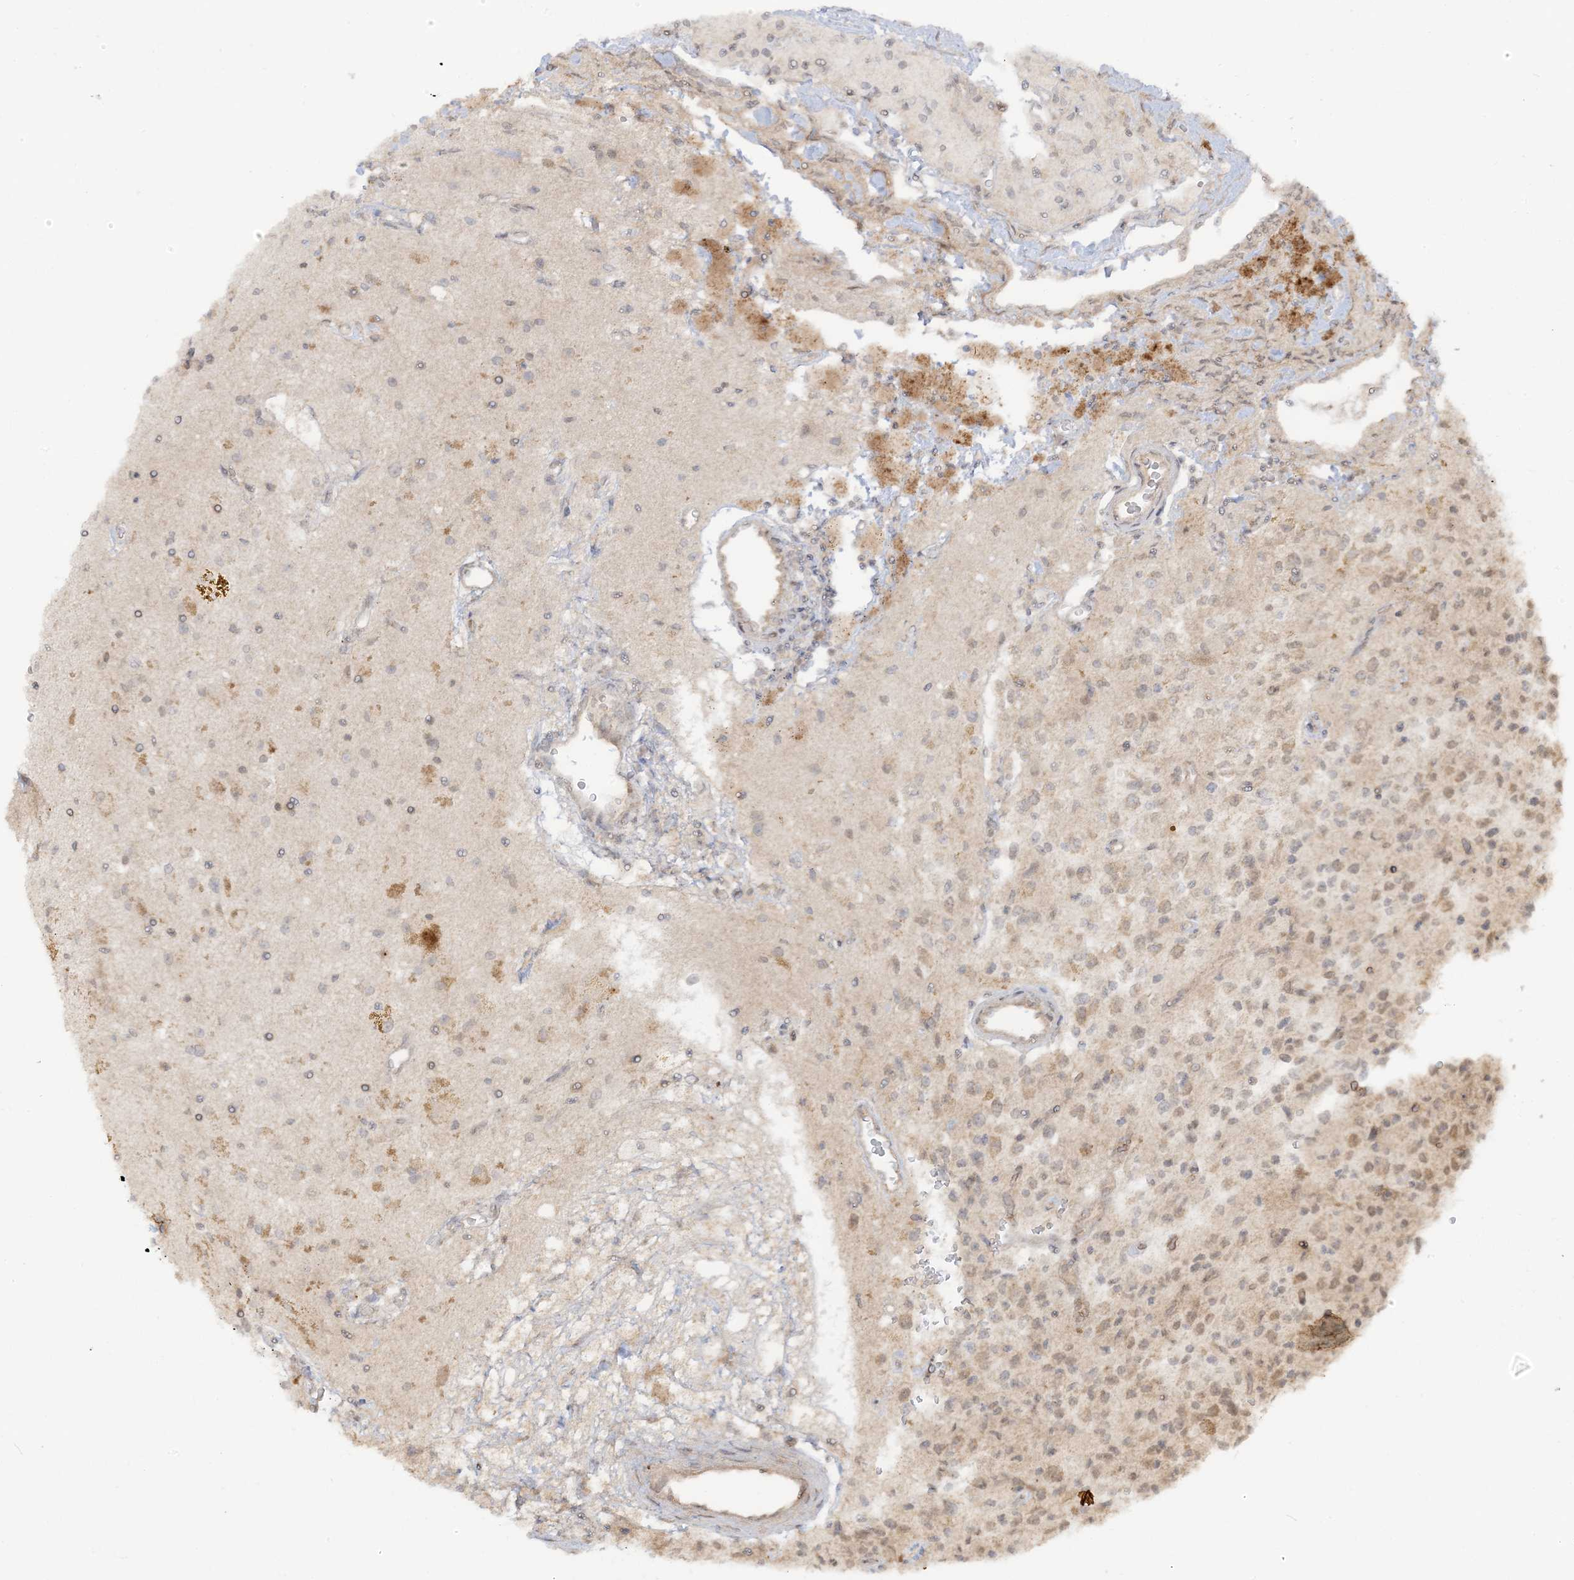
{"staining": {"intensity": "weak", "quantity": "25%-75%", "location": "nuclear"}, "tissue": "glioma", "cell_type": "Tumor cells", "image_type": "cancer", "snomed": [{"axis": "morphology", "description": "Glioma, malignant, High grade"}, {"axis": "topography", "description": "Brain"}], "caption": "Glioma stained with a protein marker exhibits weak staining in tumor cells.", "gene": "TBCC", "patient": {"sex": "male", "age": 34}}